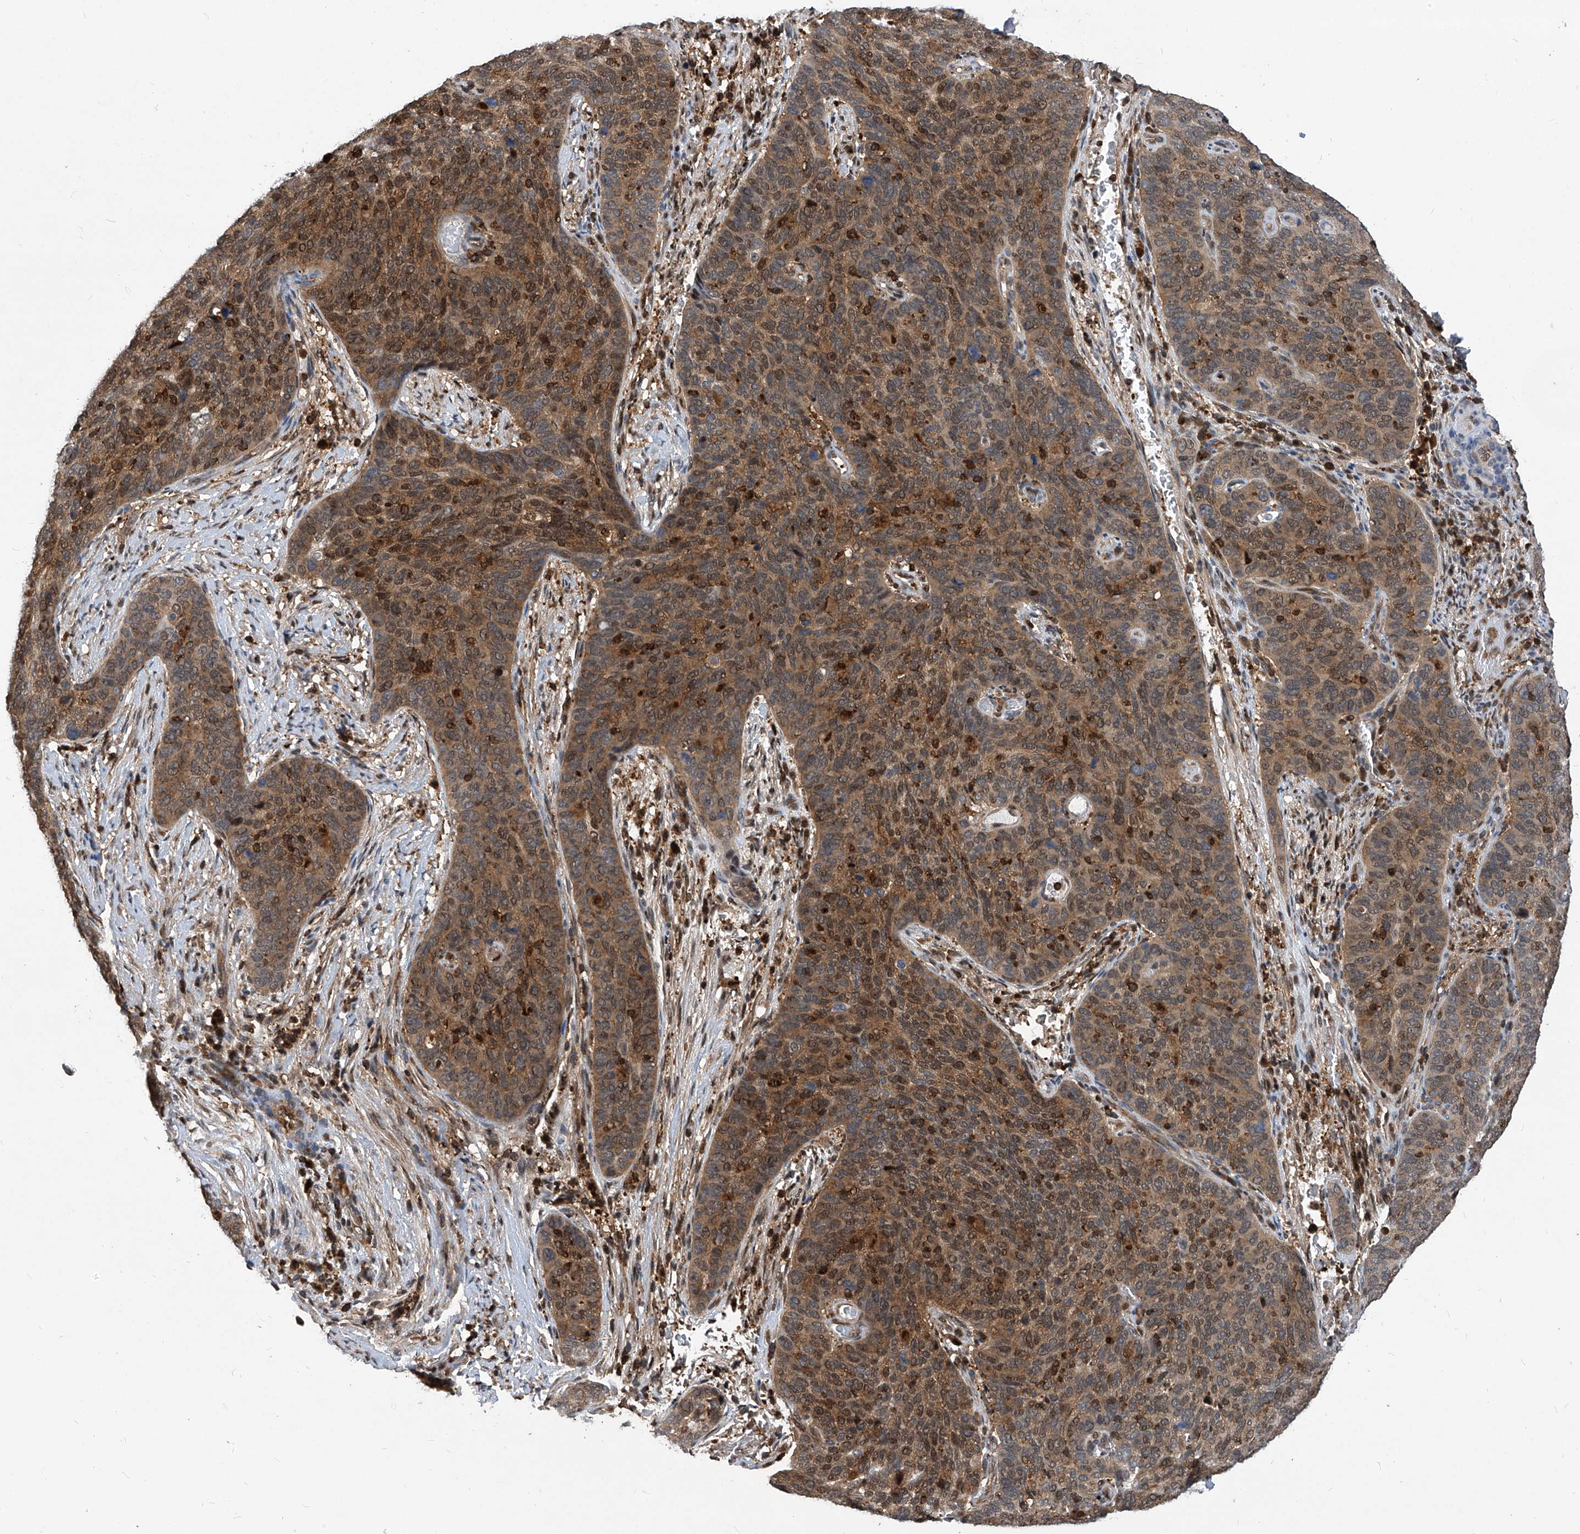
{"staining": {"intensity": "strong", "quantity": "25%-75%", "location": "cytoplasmic/membranous,nuclear"}, "tissue": "cervical cancer", "cell_type": "Tumor cells", "image_type": "cancer", "snomed": [{"axis": "morphology", "description": "Squamous cell carcinoma, NOS"}, {"axis": "topography", "description": "Cervix"}], "caption": "Squamous cell carcinoma (cervical) stained with a brown dye displays strong cytoplasmic/membranous and nuclear positive positivity in about 25%-75% of tumor cells.", "gene": "PSMB1", "patient": {"sex": "female", "age": 60}}